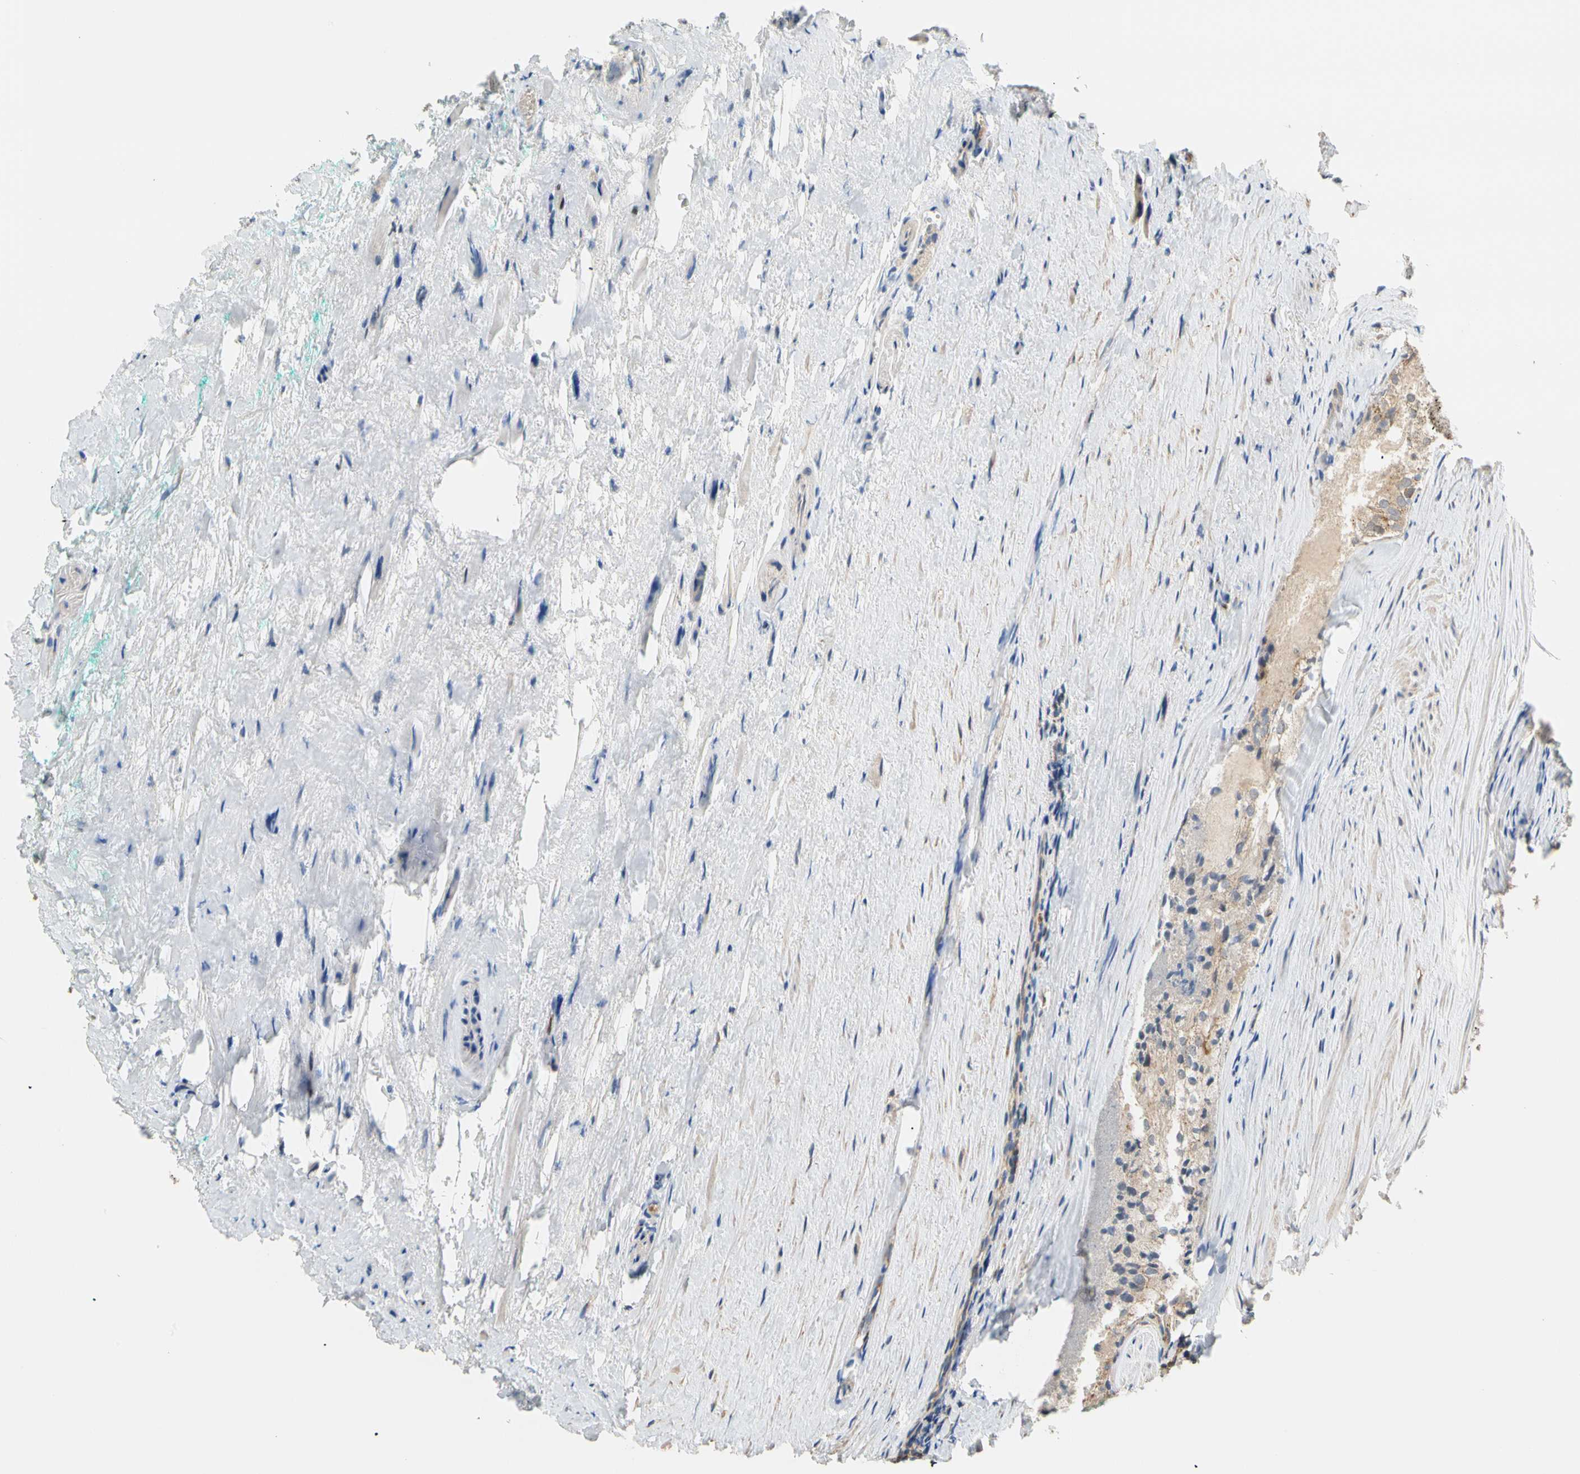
{"staining": {"intensity": "moderate", "quantity": ">75%", "location": "cytoplasmic/membranous"}, "tissue": "prostate cancer", "cell_type": "Tumor cells", "image_type": "cancer", "snomed": [{"axis": "morphology", "description": "Adenocarcinoma, High grade"}, {"axis": "topography", "description": "Prostate"}], "caption": "Tumor cells reveal medium levels of moderate cytoplasmic/membranous staining in about >75% of cells in prostate high-grade adenocarcinoma.", "gene": "IP6K2", "patient": {"sex": "male", "age": 66}}